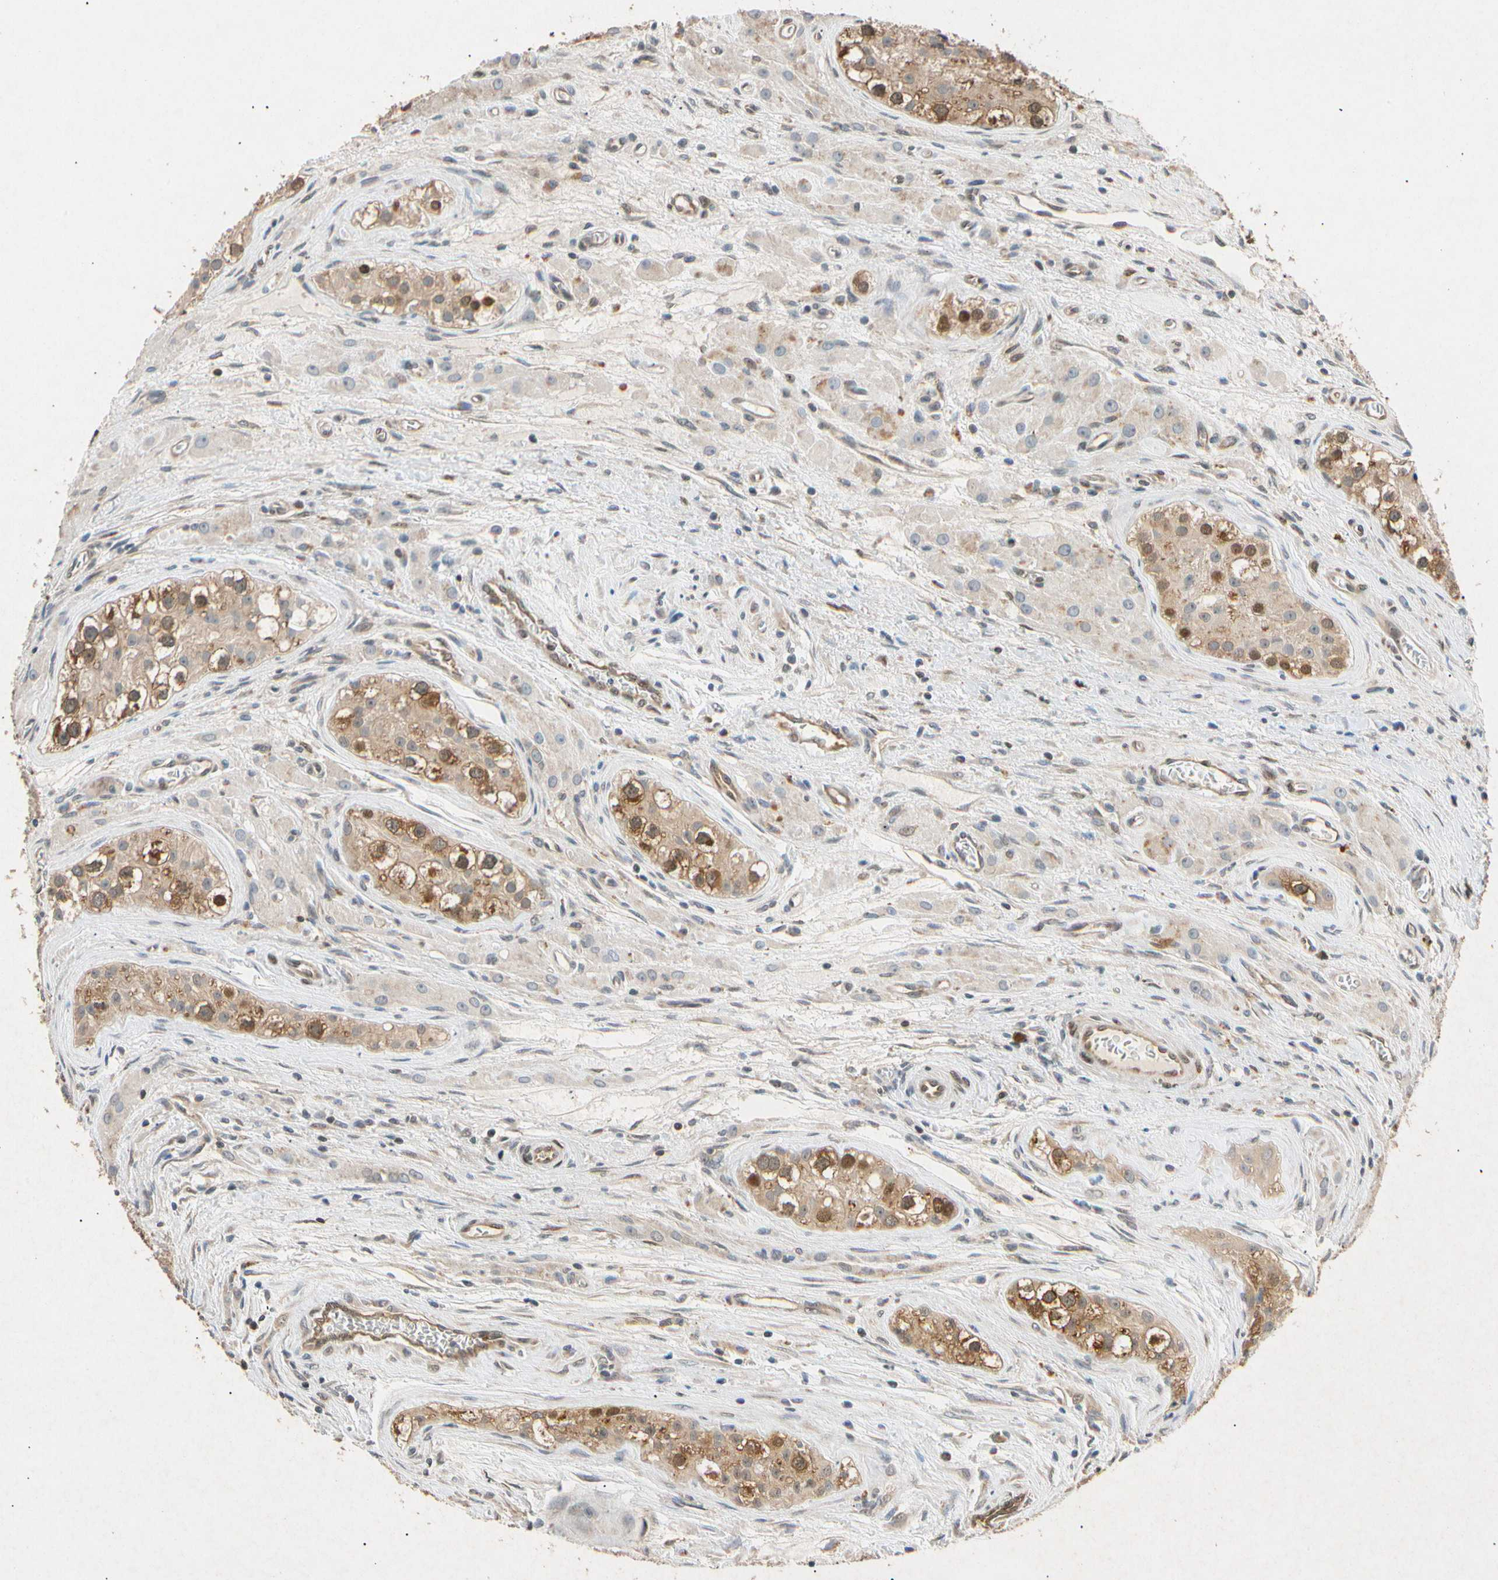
{"staining": {"intensity": "moderate", "quantity": ">75%", "location": "cytoplasmic/membranous"}, "tissue": "testis cancer", "cell_type": "Tumor cells", "image_type": "cancer", "snomed": [{"axis": "morphology", "description": "Carcinoma, Embryonal, NOS"}, {"axis": "topography", "description": "Testis"}], "caption": "Tumor cells exhibit medium levels of moderate cytoplasmic/membranous staining in about >75% of cells in testis cancer (embryonal carcinoma). (Brightfield microscopy of DAB IHC at high magnification).", "gene": "EIF1AX", "patient": {"sex": "male", "age": 28}}